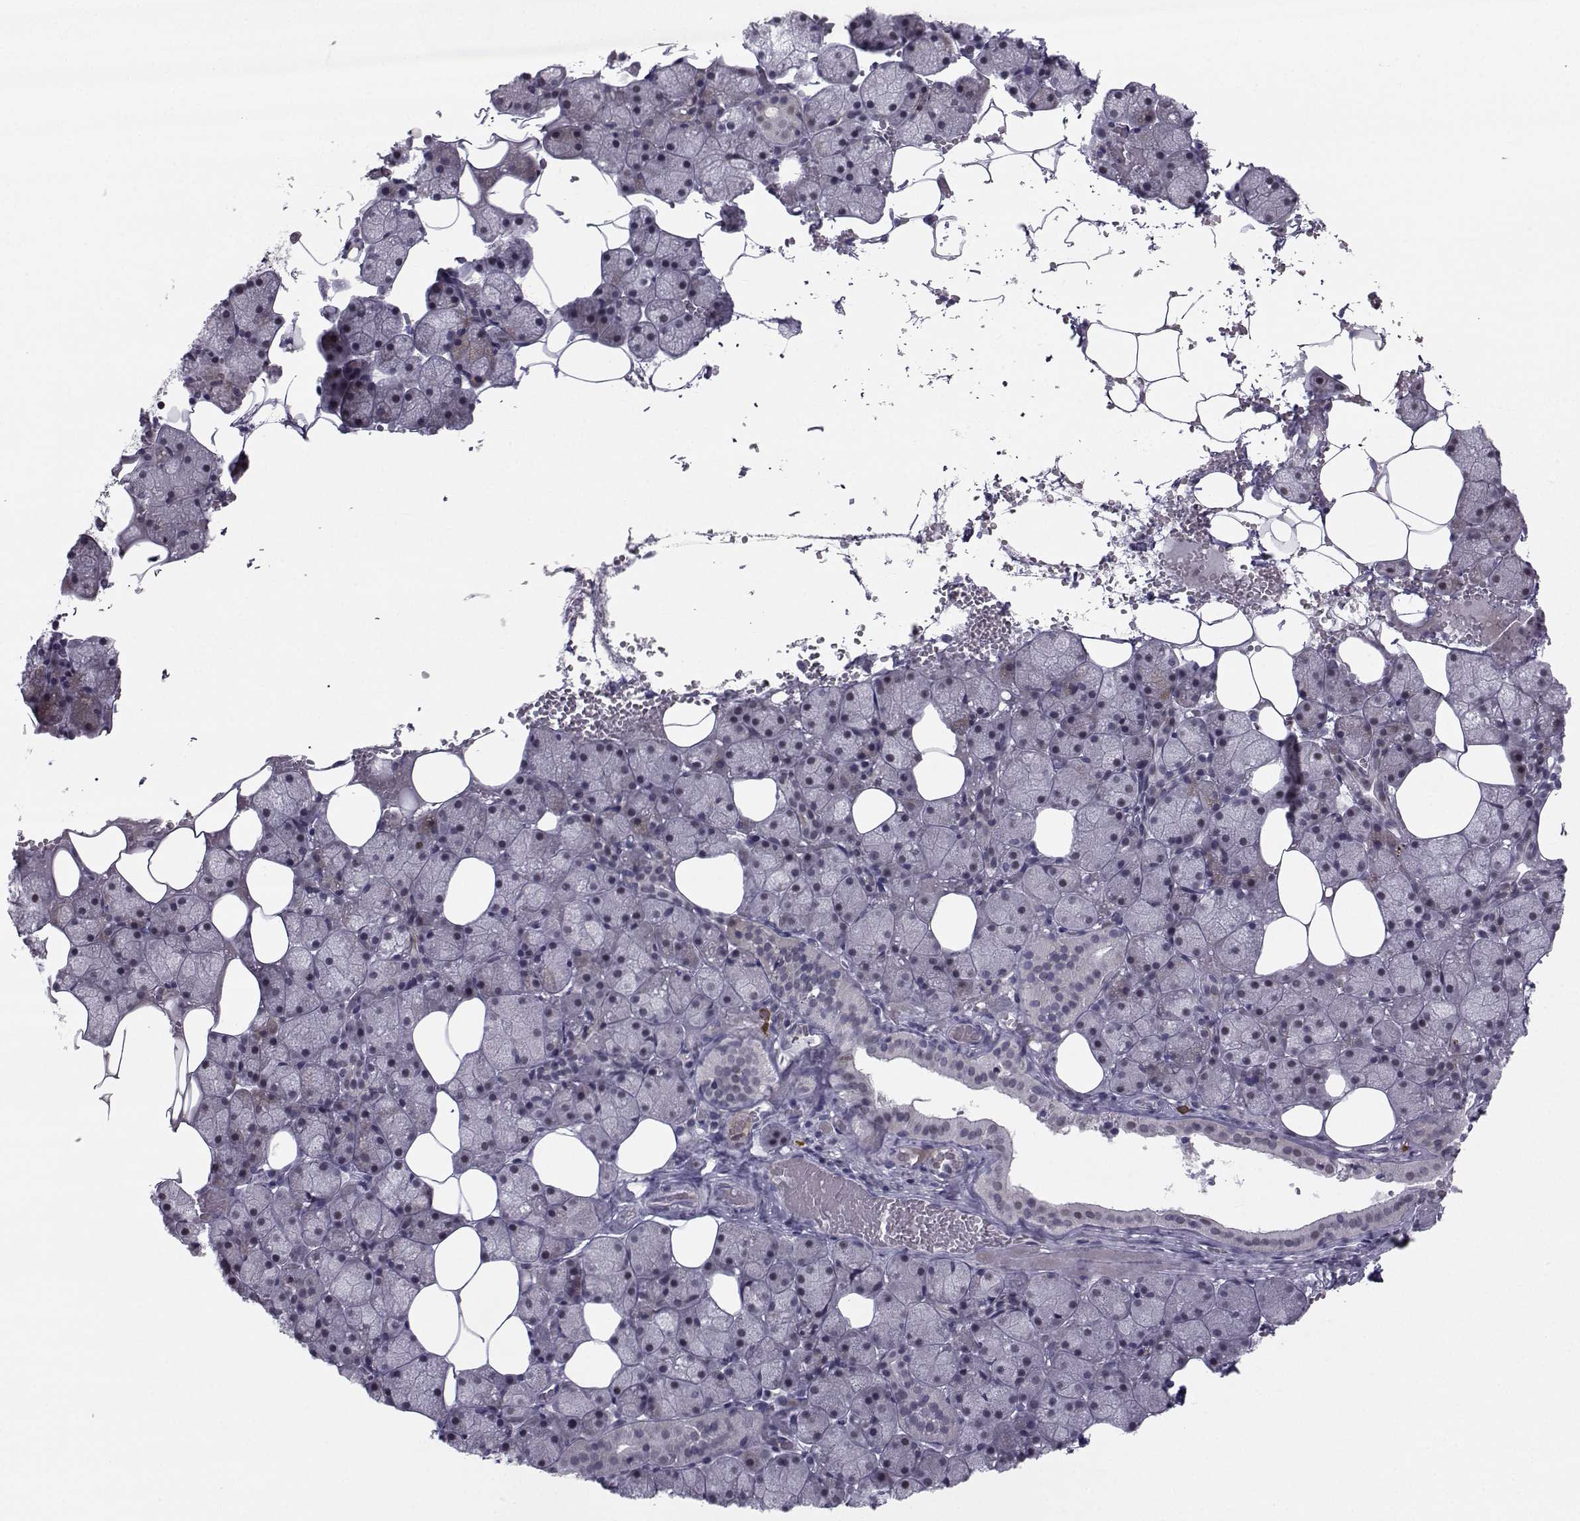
{"staining": {"intensity": "weak", "quantity": "<25%", "location": "nuclear"}, "tissue": "salivary gland", "cell_type": "Glandular cells", "image_type": "normal", "snomed": [{"axis": "morphology", "description": "Normal tissue, NOS"}, {"axis": "topography", "description": "Salivary gland"}], "caption": "High power microscopy histopathology image of an immunohistochemistry histopathology image of normal salivary gland, revealing no significant positivity in glandular cells. Nuclei are stained in blue.", "gene": "LRP8", "patient": {"sex": "male", "age": 38}}